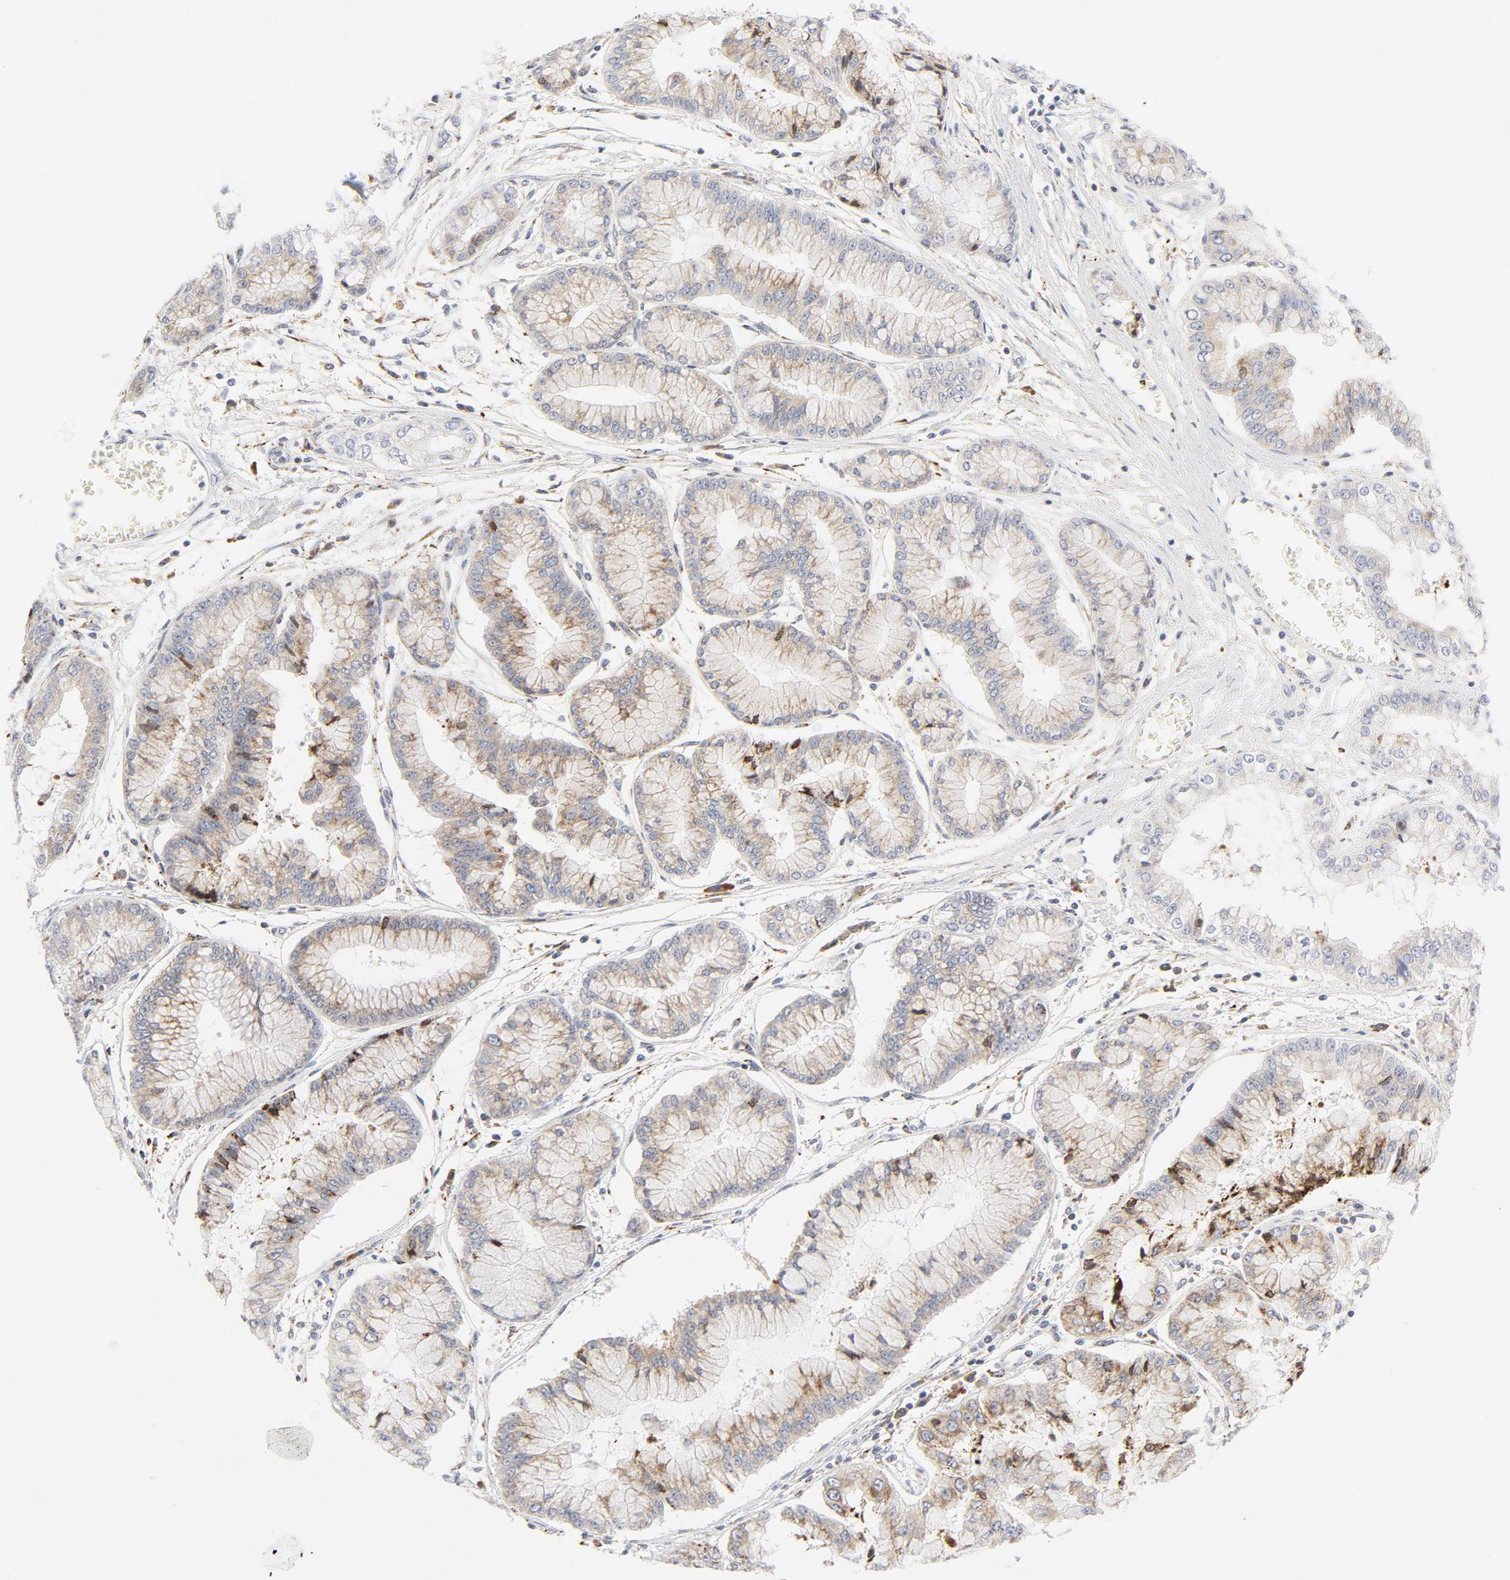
{"staining": {"intensity": "weak", "quantity": ">75%", "location": "cytoplasmic/membranous"}, "tissue": "liver cancer", "cell_type": "Tumor cells", "image_type": "cancer", "snomed": [{"axis": "morphology", "description": "Cholangiocarcinoma"}, {"axis": "topography", "description": "Liver"}], "caption": "Liver cholangiocarcinoma tissue reveals weak cytoplasmic/membranous expression in about >75% of tumor cells, visualized by immunohistochemistry.", "gene": "LRP6", "patient": {"sex": "female", "age": 79}}